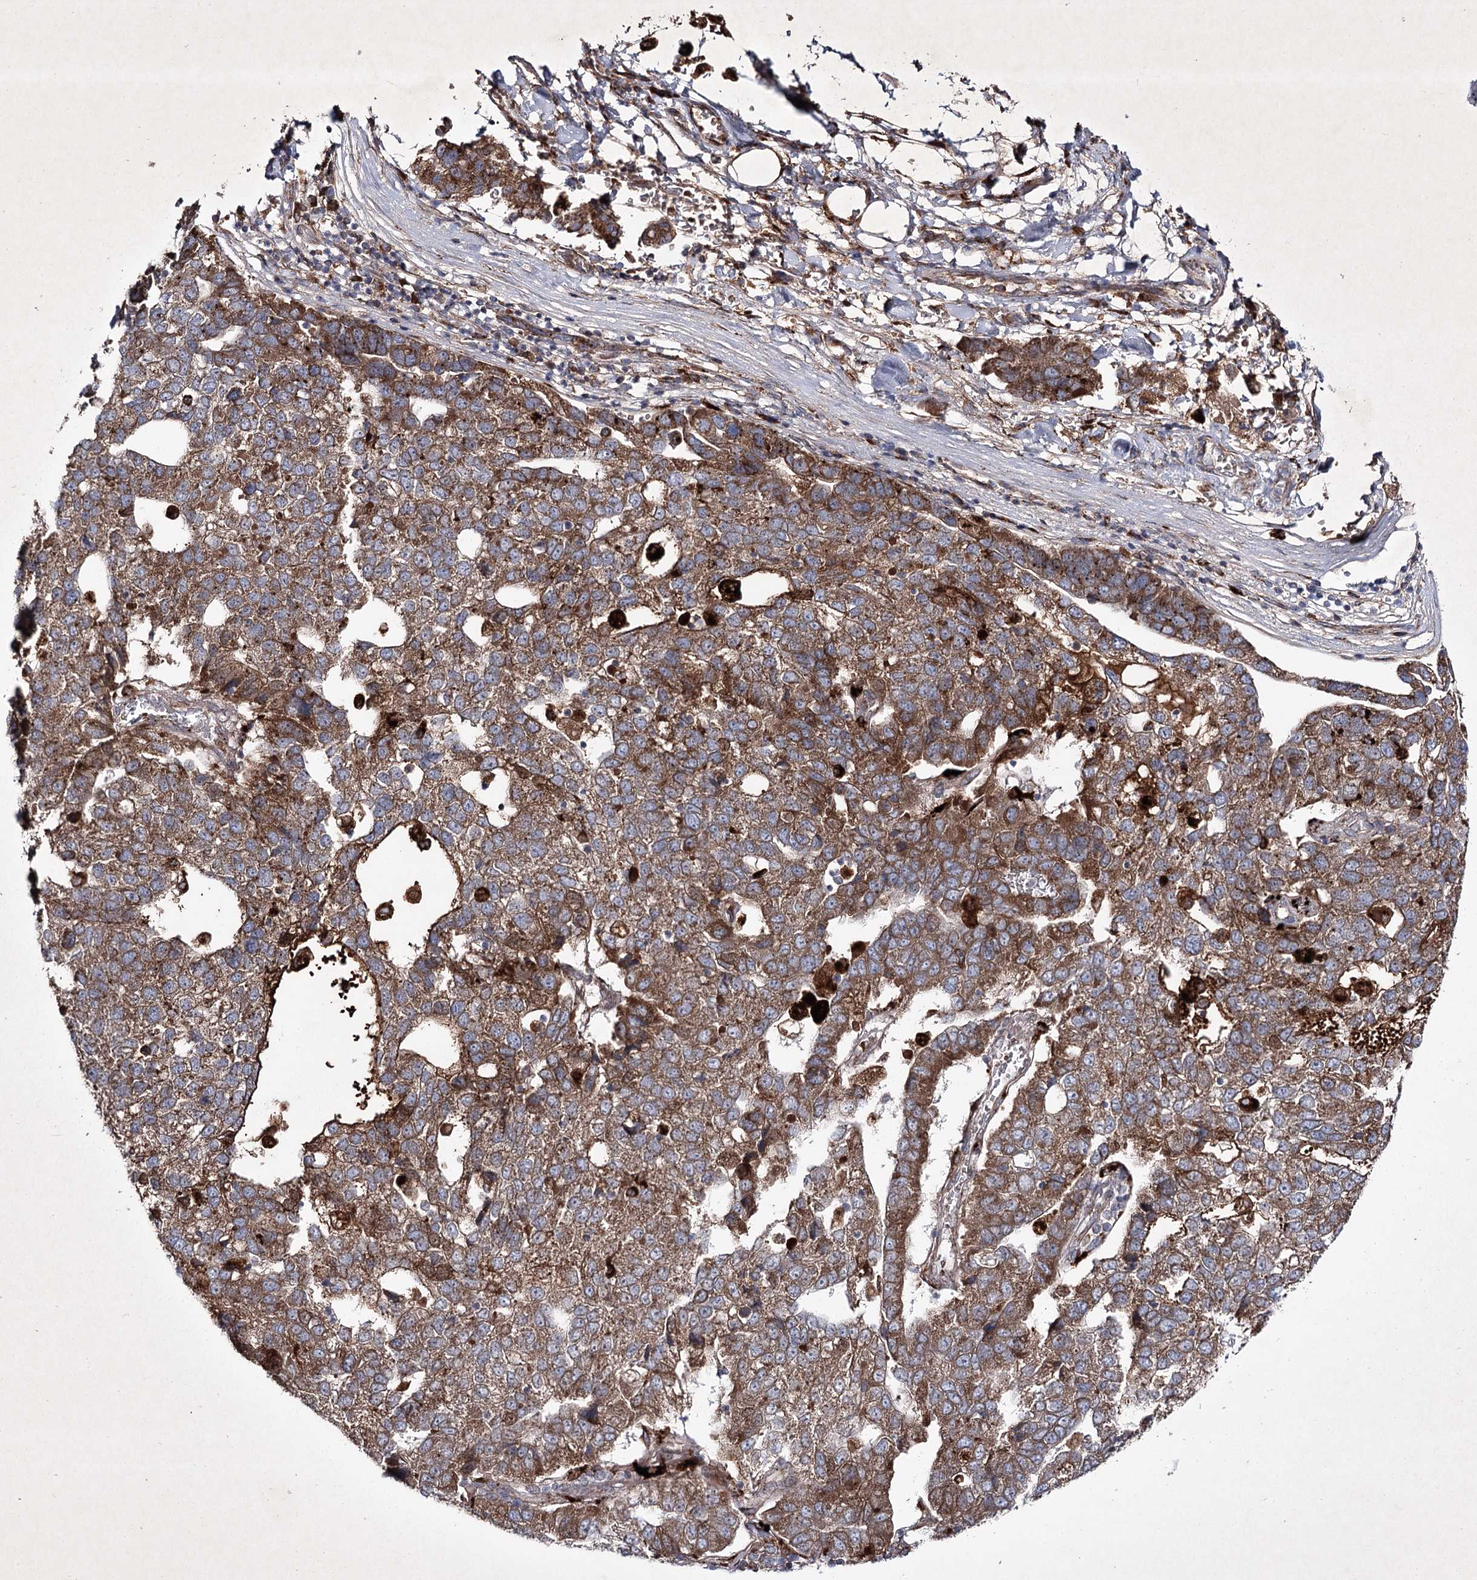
{"staining": {"intensity": "moderate", "quantity": ">75%", "location": "cytoplasmic/membranous"}, "tissue": "pancreatic cancer", "cell_type": "Tumor cells", "image_type": "cancer", "snomed": [{"axis": "morphology", "description": "Adenocarcinoma, NOS"}, {"axis": "topography", "description": "Pancreas"}], "caption": "The photomicrograph reveals staining of pancreatic cancer (adenocarcinoma), revealing moderate cytoplasmic/membranous protein staining (brown color) within tumor cells. (Stains: DAB in brown, nuclei in blue, Microscopy: brightfield microscopy at high magnification).", "gene": "ALG9", "patient": {"sex": "female", "age": 61}}